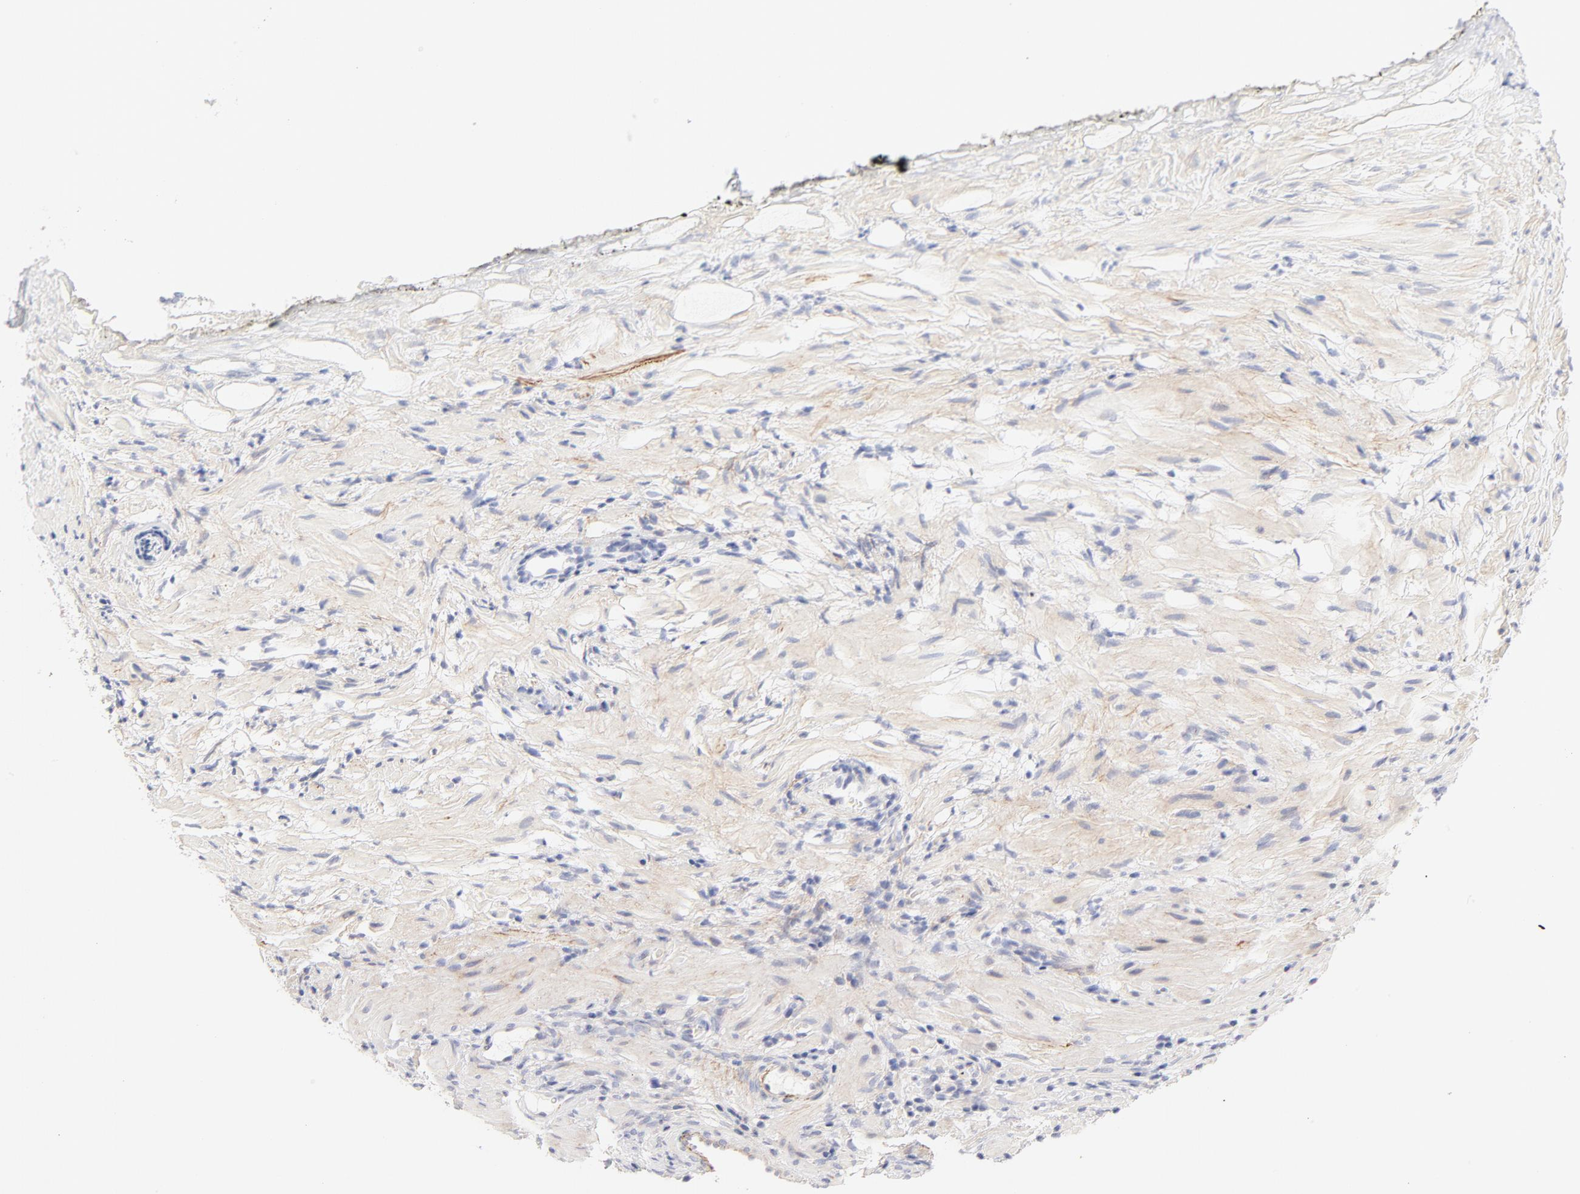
{"staining": {"intensity": "weak", "quantity": "25%-75%", "location": "cytoplasmic/membranous"}, "tissue": "prostate", "cell_type": "Glandular cells", "image_type": "normal", "snomed": [{"axis": "morphology", "description": "Normal tissue, NOS"}, {"axis": "topography", "description": "Prostate"}], "caption": "Protein analysis of unremarkable prostate exhibits weak cytoplasmic/membranous expression in approximately 25%-75% of glandular cells.", "gene": "NPNT", "patient": {"sex": "male", "age": 76}}